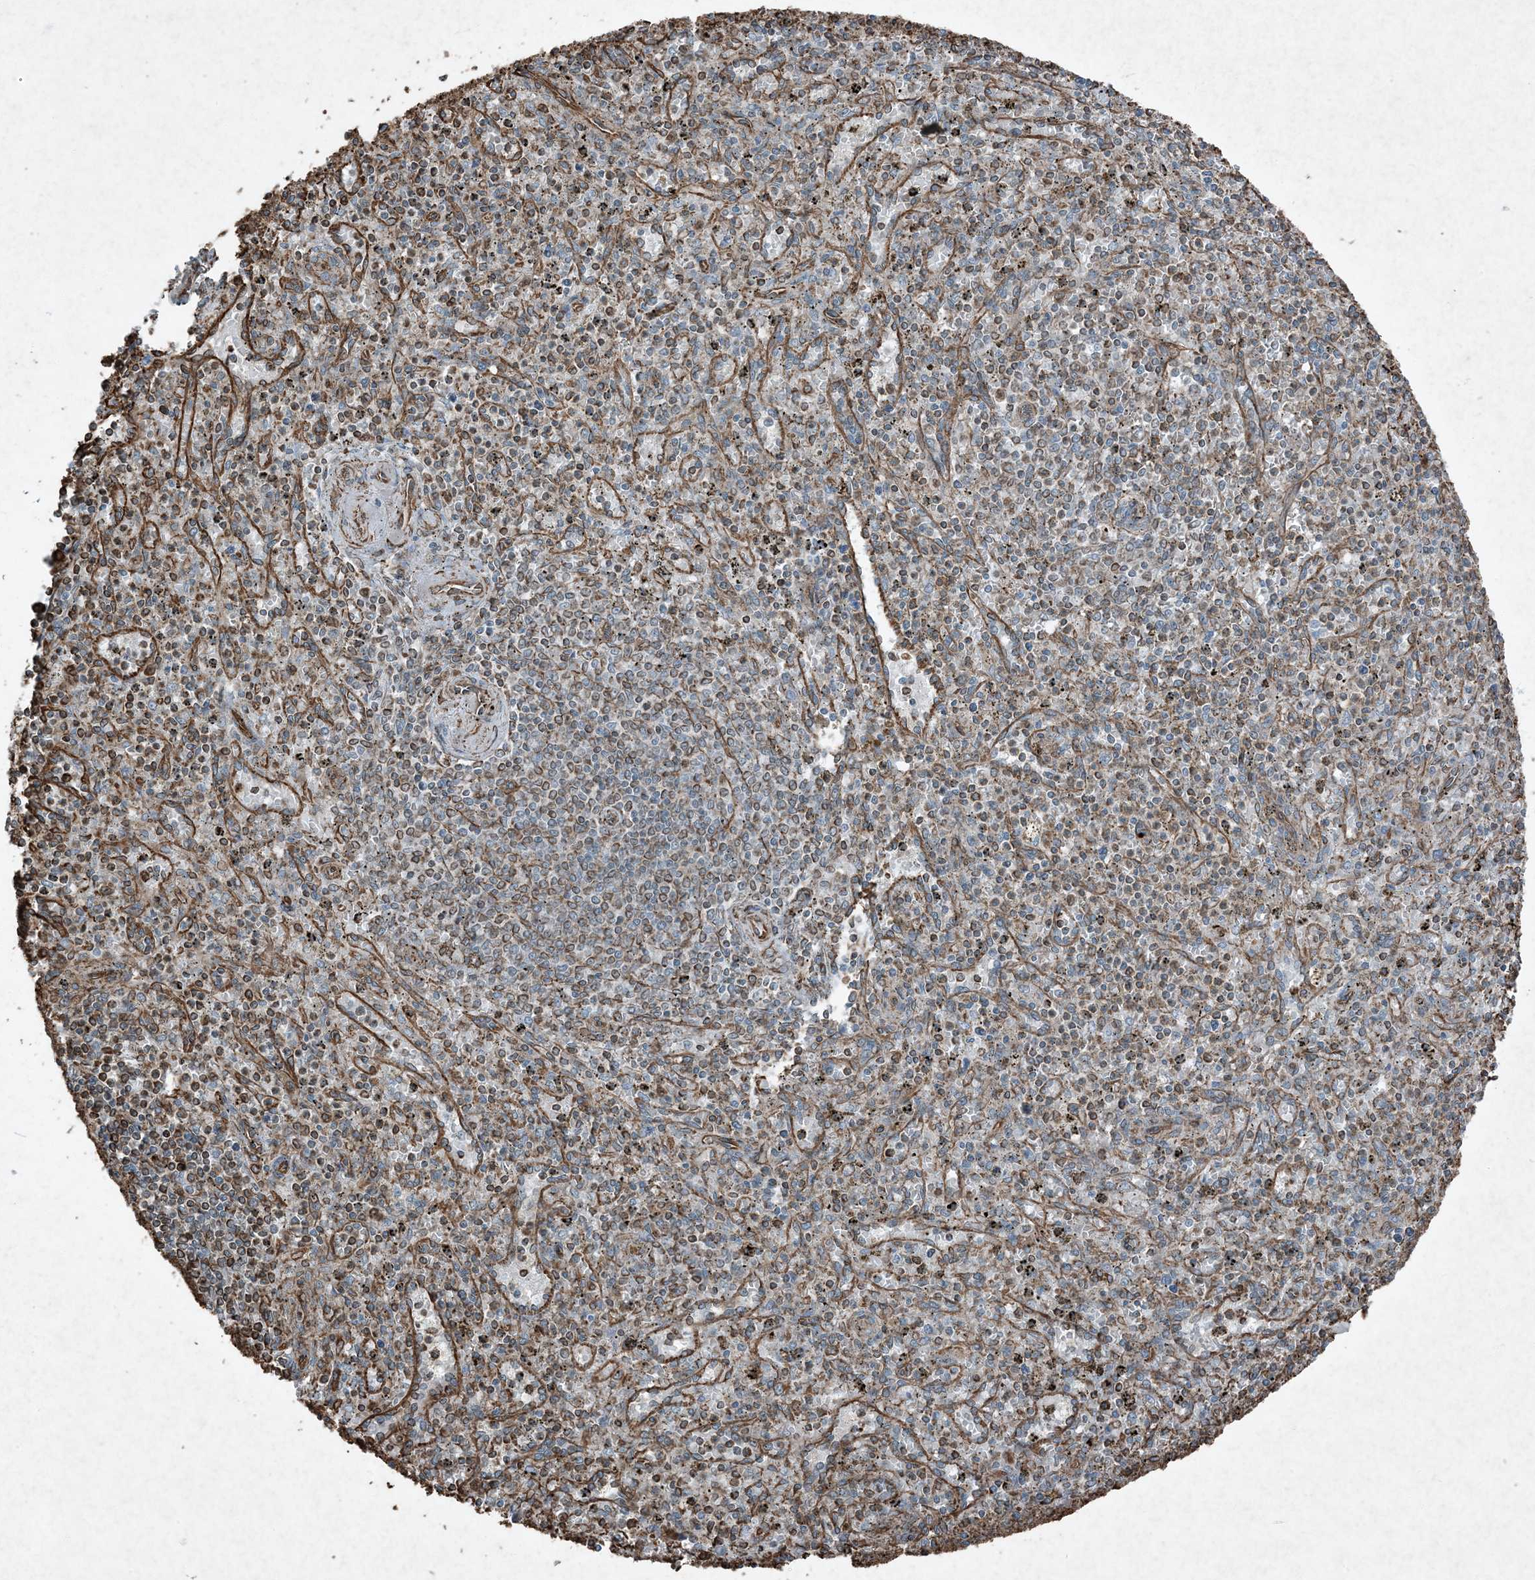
{"staining": {"intensity": "moderate", "quantity": "25%-75%", "location": "cytoplasmic/membranous"}, "tissue": "spleen", "cell_type": "Cells in red pulp", "image_type": "normal", "snomed": [{"axis": "morphology", "description": "Normal tissue, NOS"}, {"axis": "topography", "description": "Spleen"}], "caption": "Unremarkable spleen was stained to show a protein in brown. There is medium levels of moderate cytoplasmic/membranous positivity in approximately 25%-75% of cells in red pulp. (brown staining indicates protein expression, while blue staining denotes nuclei).", "gene": "RYK", "patient": {"sex": "male", "age": 72}}